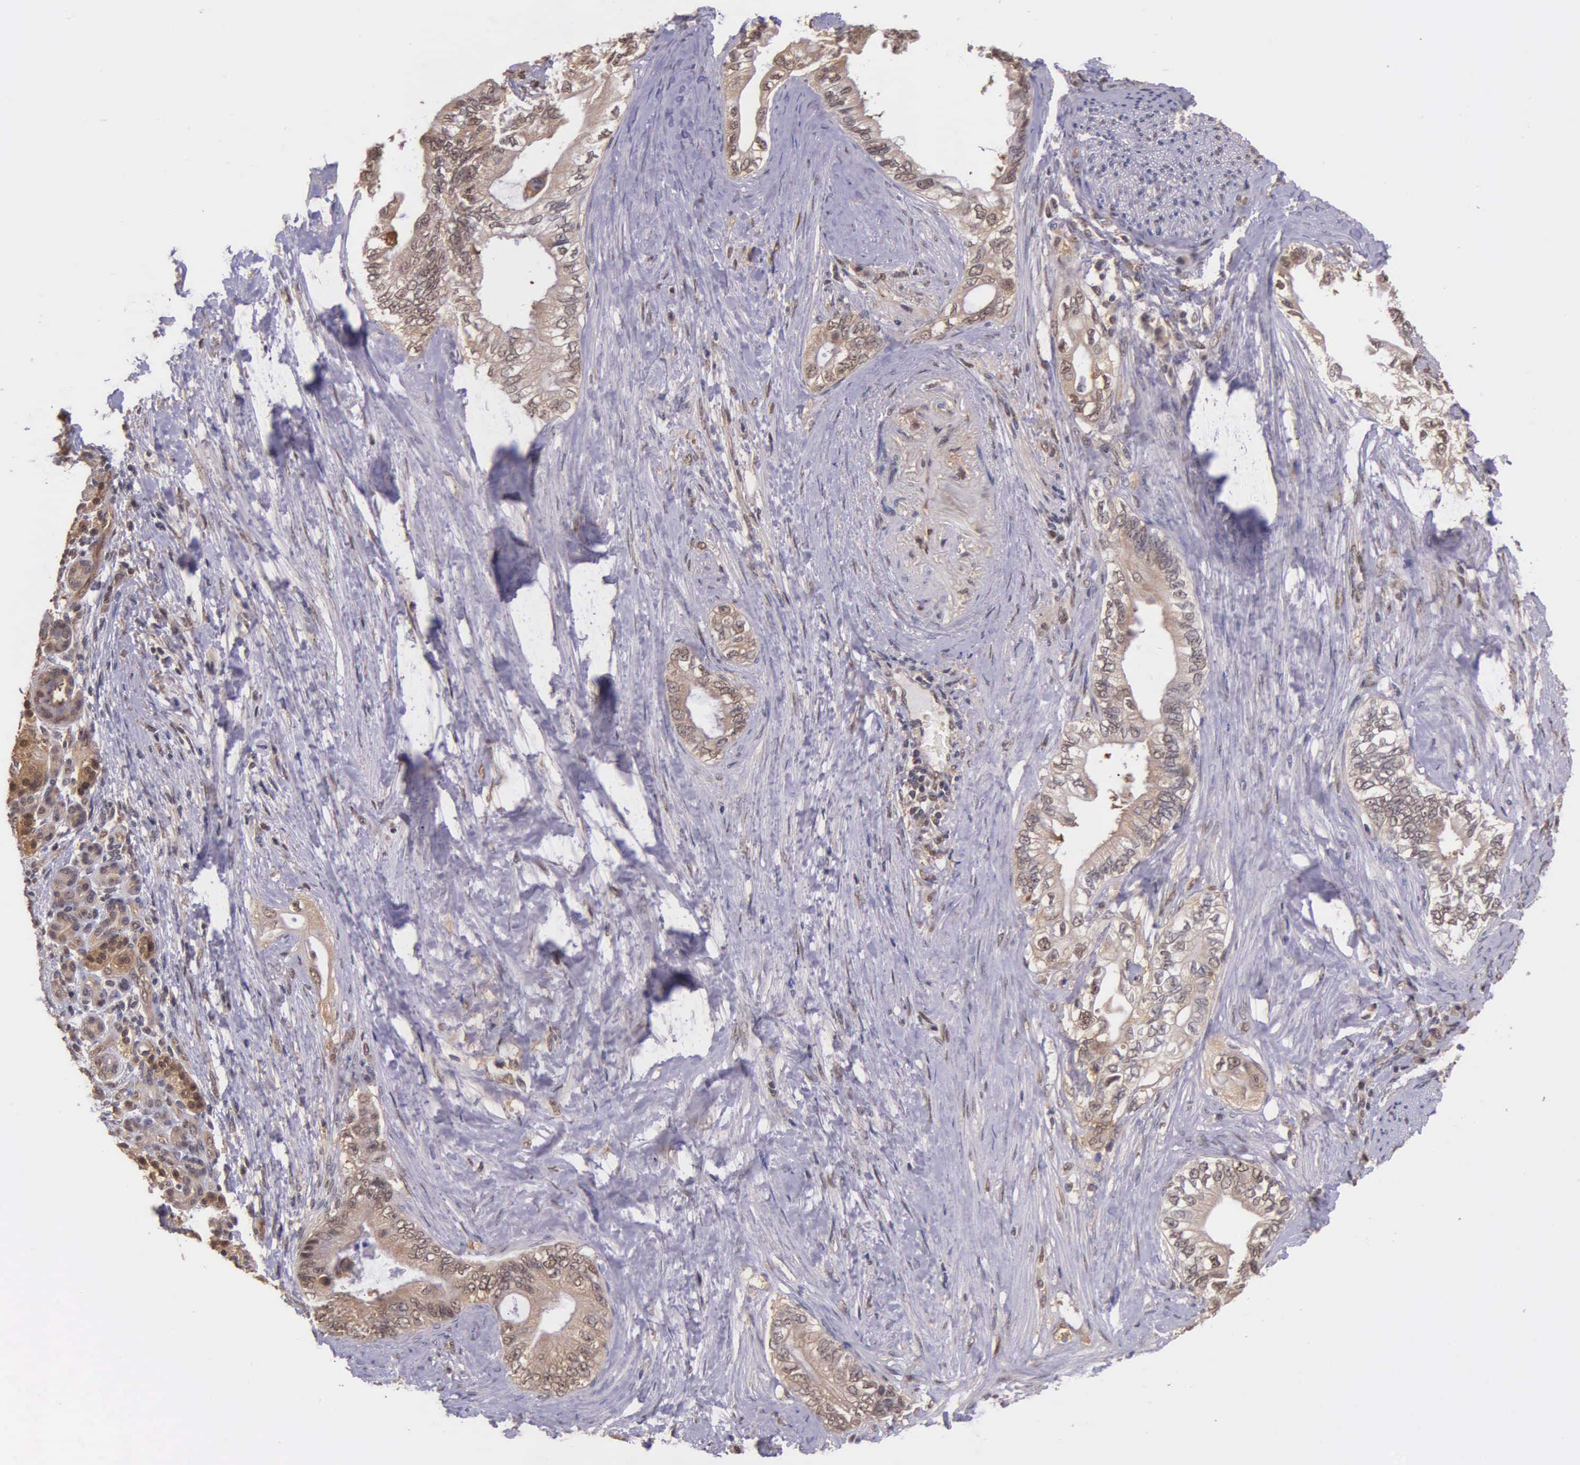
{"staining": {"intensity": "moderate", "quantity": ">75%", "location": "cytoplasmic/membranous,nuclear"}, "tissue": "pancreatic cancer", "cell_type": "Tumor cells", "image_type": "cancer", "snomed": [{"axis": "morphology", "description": "Adenocarcinoma, NOS"}, {"axis": "topography", "description": "Pancreas"}], "caption": "Protein analysis of pancreatic cancer tissue shows moderate cytoplasmic/membranous and nuclear expression in approximately >75% of tumor cells. Immunohistochemistry (ihc) stains the protein of interest in brown and the nuclei are stained blue.", "gene": "PSMC1", "patient": {"sex": "female", "age": 66}}